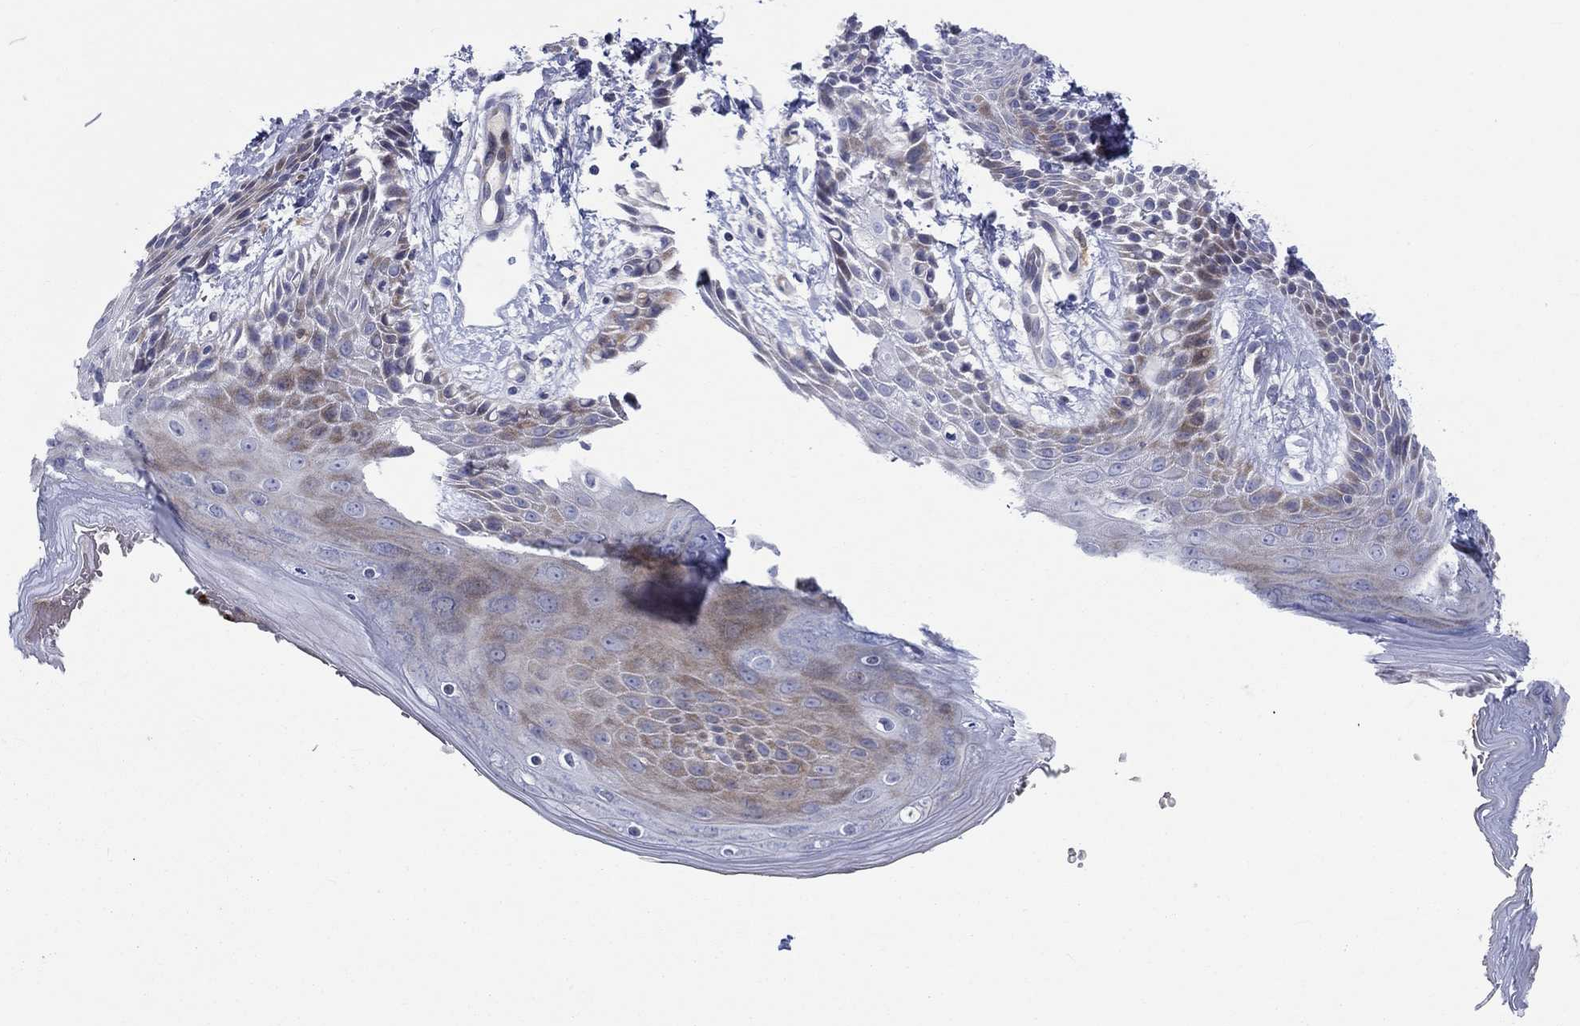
{"staining": {"intensity": "weak", "quantity": "25%-75%", "location": "cytoplasmic/membranous"}, "tissue": "skin", "cell_type": "Epidermal cells", "image_type": "normal", "snomed": [{"axis": "morphology", "description": "Normal tissue, NOS"}, {"axis": "topography", "description": "Anal"}], "caption": "Immunohistochemistry micrograph of benign skin: human skin stained using immunohistochemistry (IHC) reveals low levels of weak protein expression localized specifically in the cytoplasmic/membranous of epidermal cells, appearing as a cytoplasmic/membranous brown color.", "gene": "ARHGAP36", "patient": {"sex": "male", "age": 36}}